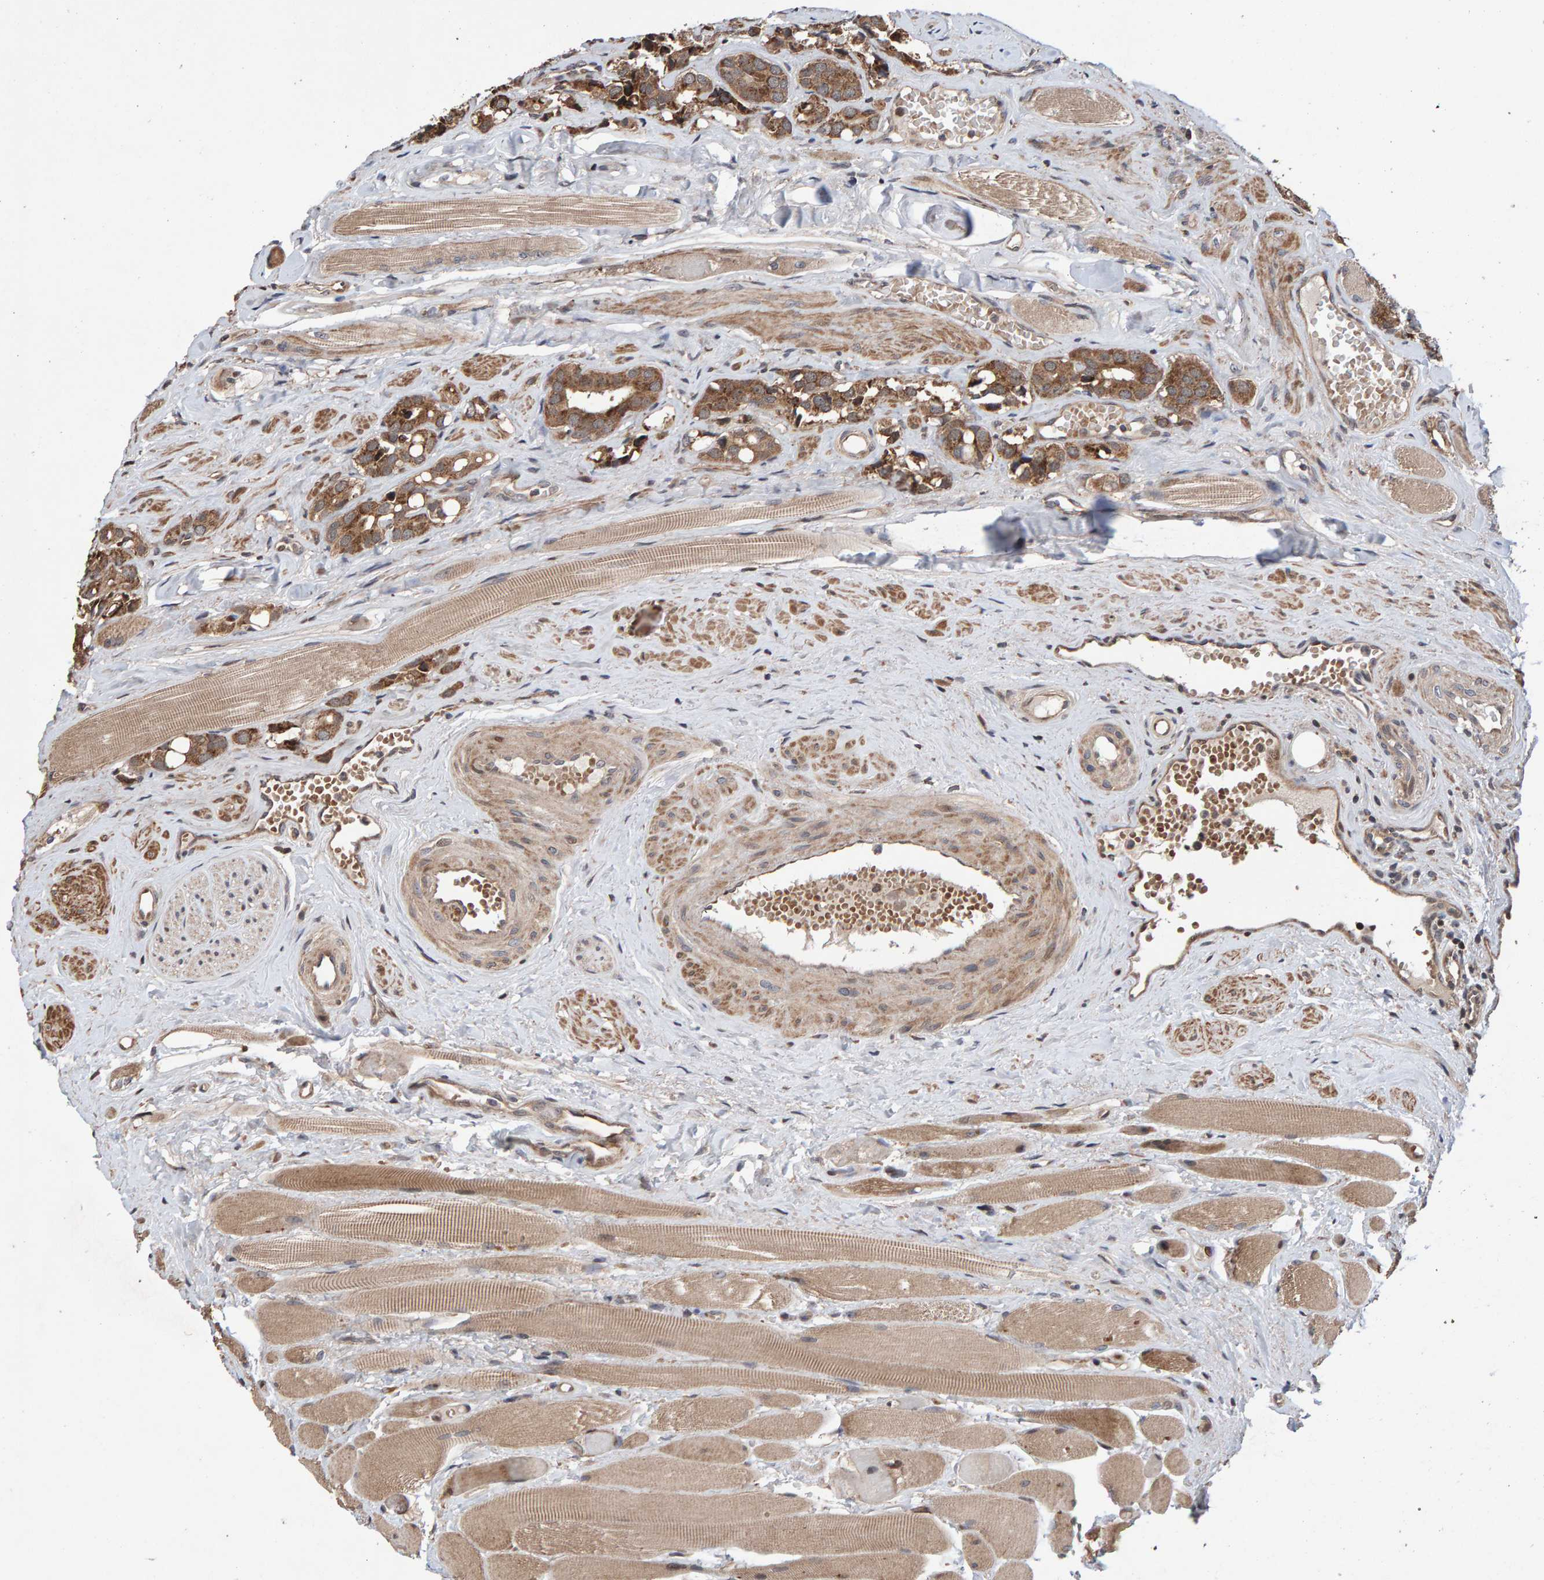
{"staining": {"intensity": "moderate", "quantity": ">75%", "location": "cytoplasmic/membranous"}, "tissue": "prostate cancer", "cell_type": "Tumor cells", "image_type": "cancer", "snomed": [{"axis": "morphology", "description": "Adenocarcinoma, High grade"}, {"axis": "topography", "description": "Prostate"}], "caption": "About >75% of tumor cells in prostate high-grade adenocarcinoma reveal moderate cytoplasmic/membranous protein expression as visualized by brown immunohistochemical staining.", "gene": "PECR", "patient": {"sex": "male", "age": 52}}